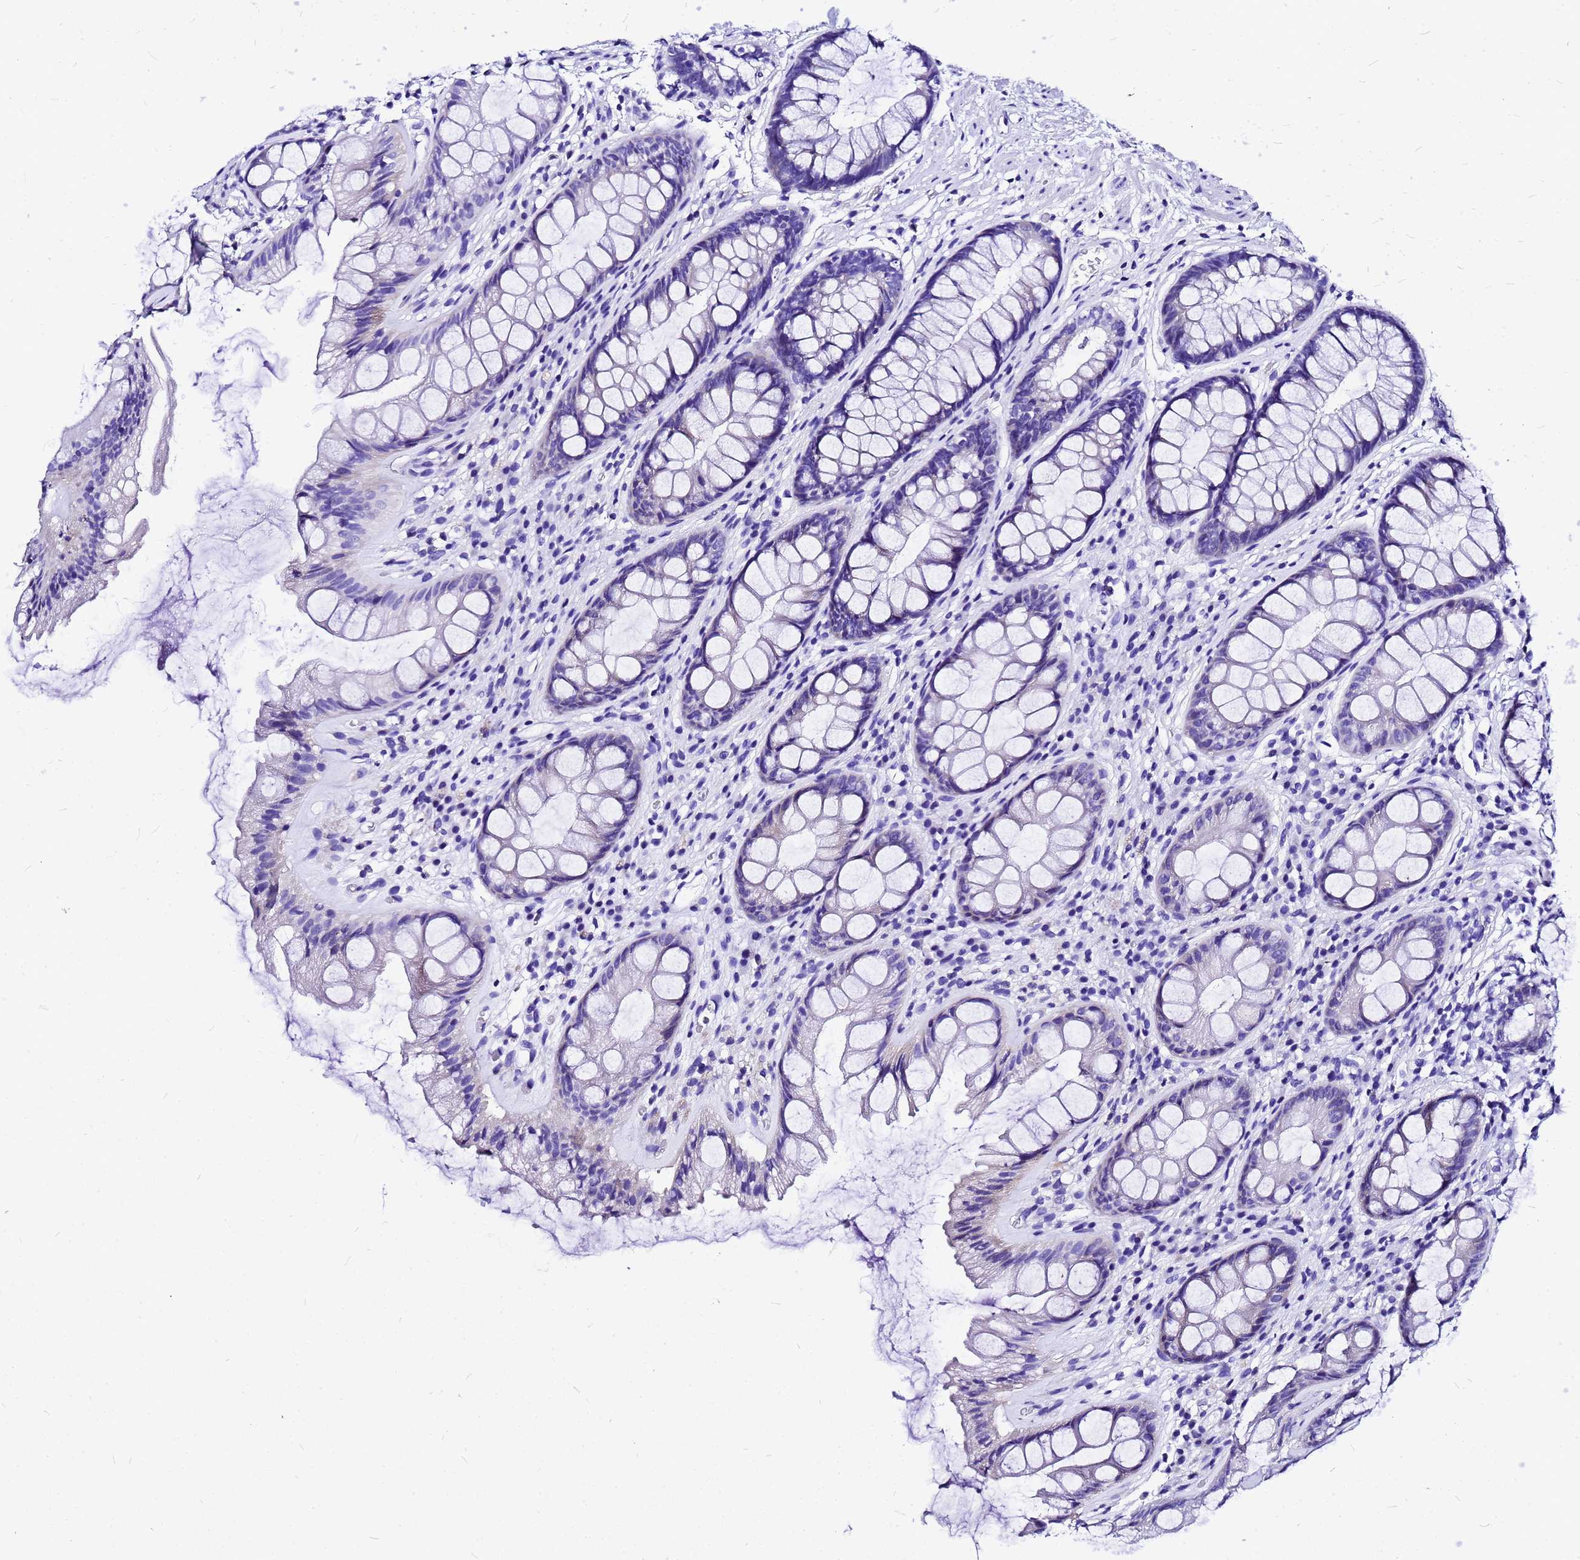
{"staining": {"intensity": "negative", "quantity": "none", "location": "none"}, "tissue": "rectum", "cell_type": "Glandular cells", "image_type": "normal", "snomed": [{"axis": "morphology", "description": "Normal tissue, NOS"}, {"axis": "topography", "description": "Rectum"}], "caption": "IHC micrograph of normal rectum: human rectum stained with DAB demonstrates no significant protein expression in glandular cells.", "gene": "HERC4", "patient": {"sex": "male", "age": 74}}